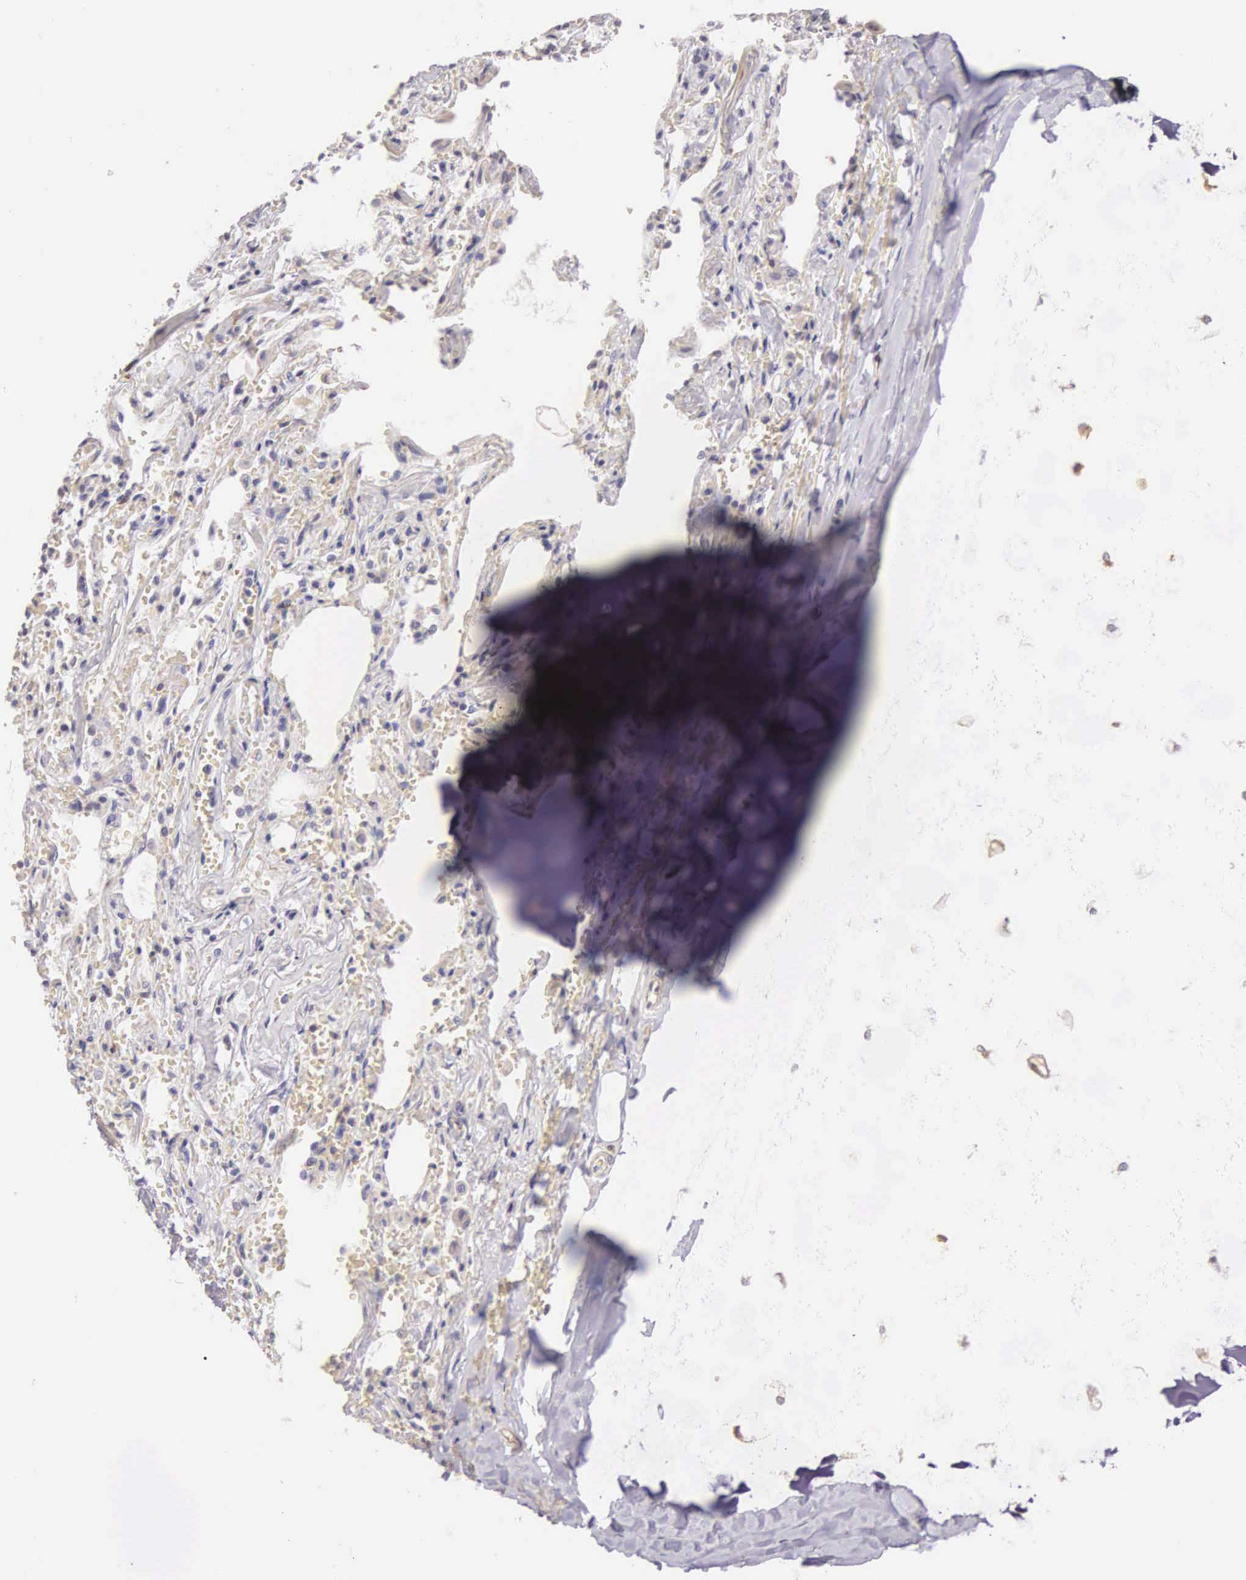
{"staining": {"intensity": "negative", "quantity": "none", "location": "none"}, "tissue": "adipose tissue", "cell_type": "Adipocytes", "image_type": "normal", "snomed": [{"axis": "morphology", "description": "Normal tissue, NOS"}, {"axis": "topography", "description": "Cartilage tissue"}, {"axis": "topography", "description": "Lung"}], "caption": "High magnification brightfield microscopy of normal adipose tissue stained with DAB (3,3'-diaminobenzidine) (brown) and counterstained with hematoxylin (blue): adipocytes show no significant expression. (DAB immunohistochemistry, high magnification).", "gene": "OSBPL3", "patient": {"sex": "male", "age": 65}}